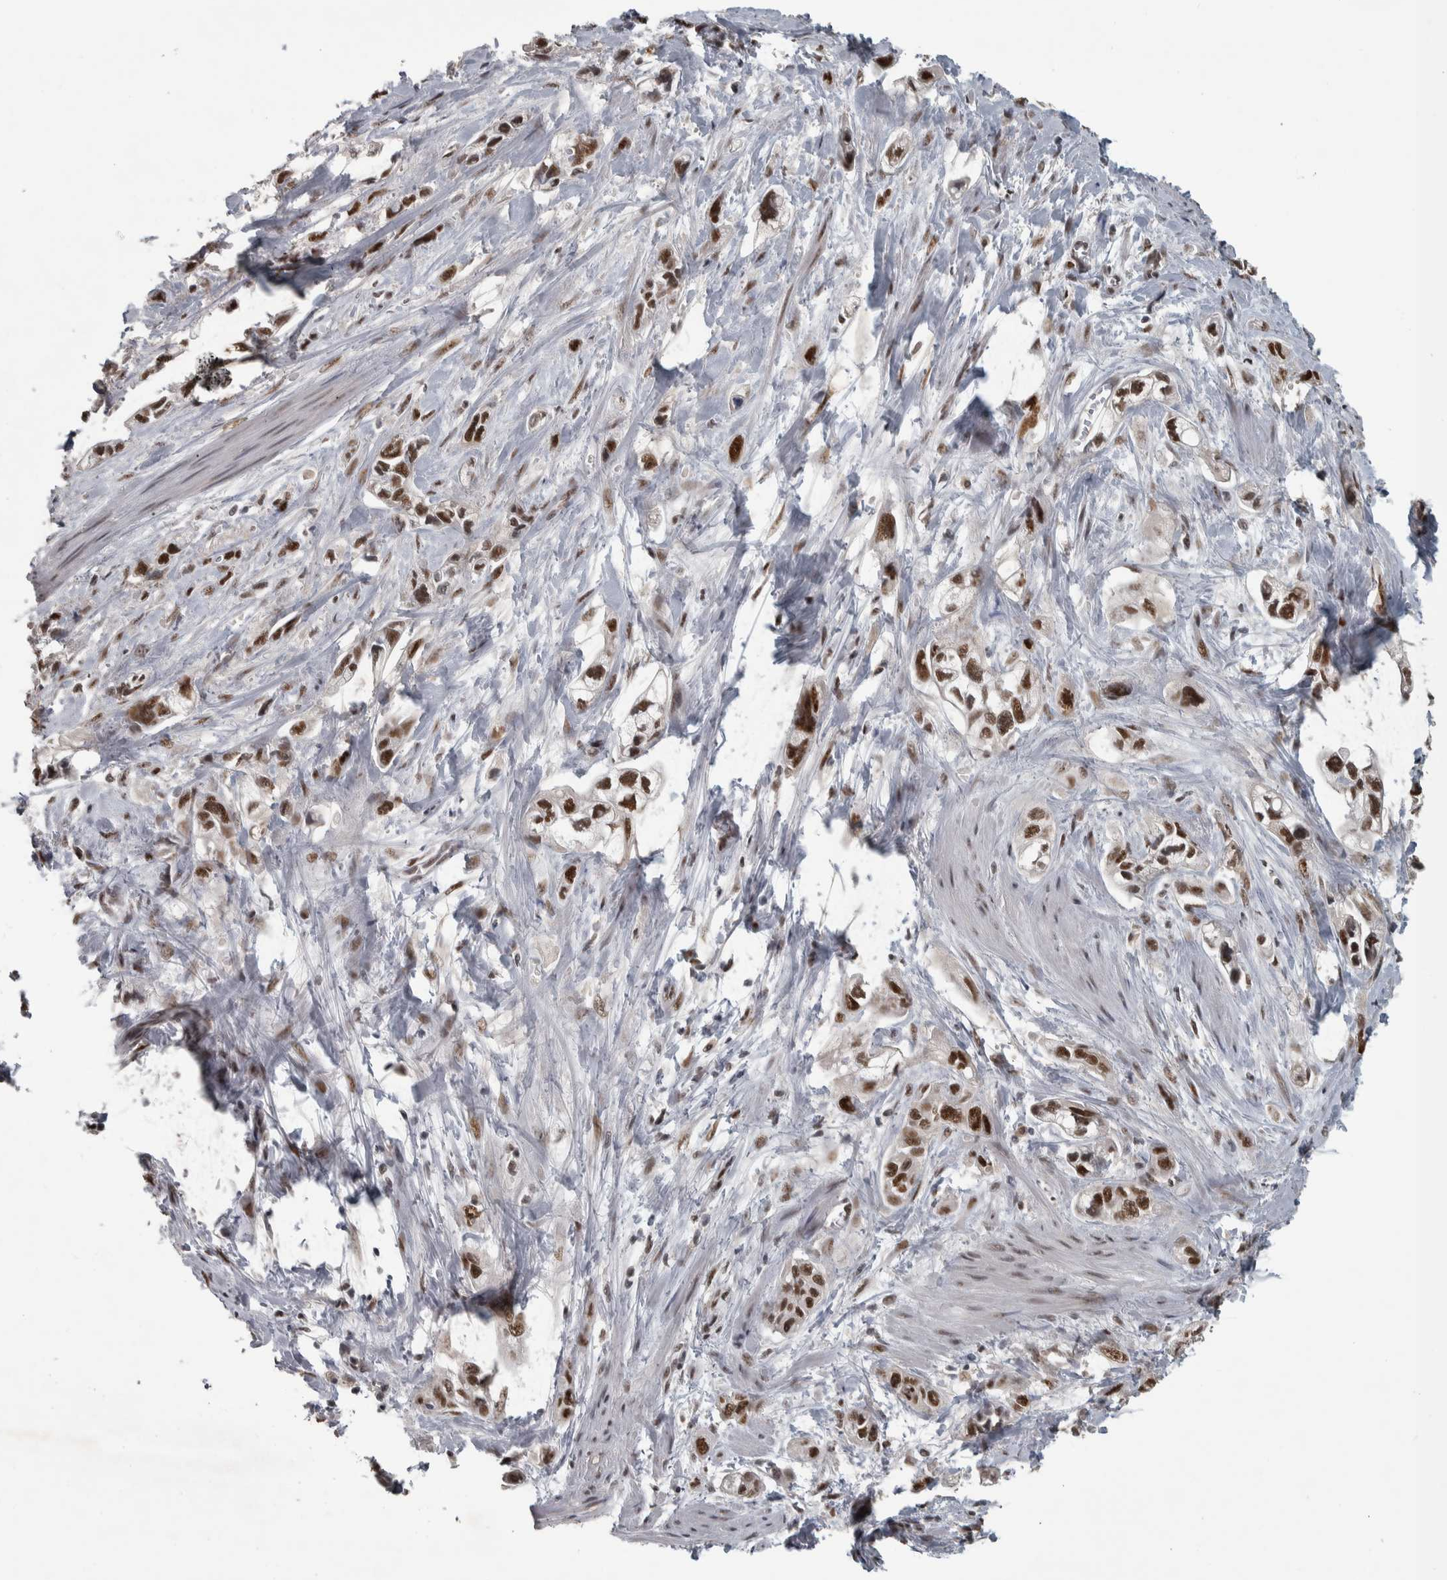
{"staining": {"intensity": "strong", "quantity": ">75%", "location": "nuclear"}, "tissue": "pancreatic cancer", "cell_type": "Tumor cells", "image_type": "cancer", "snomed": [{"axis": "morphology", "description": "Adenocarcinoma, NOS"}, {"axis": "topography", "description": "Pancreas"}], "caption": "An image of human pancreatic cancer stained for a protein demonstrates strong nuclear brown staining in tumor cells.", "gene": "DDX42", "patient": {"sex": "male", "age": 74}}